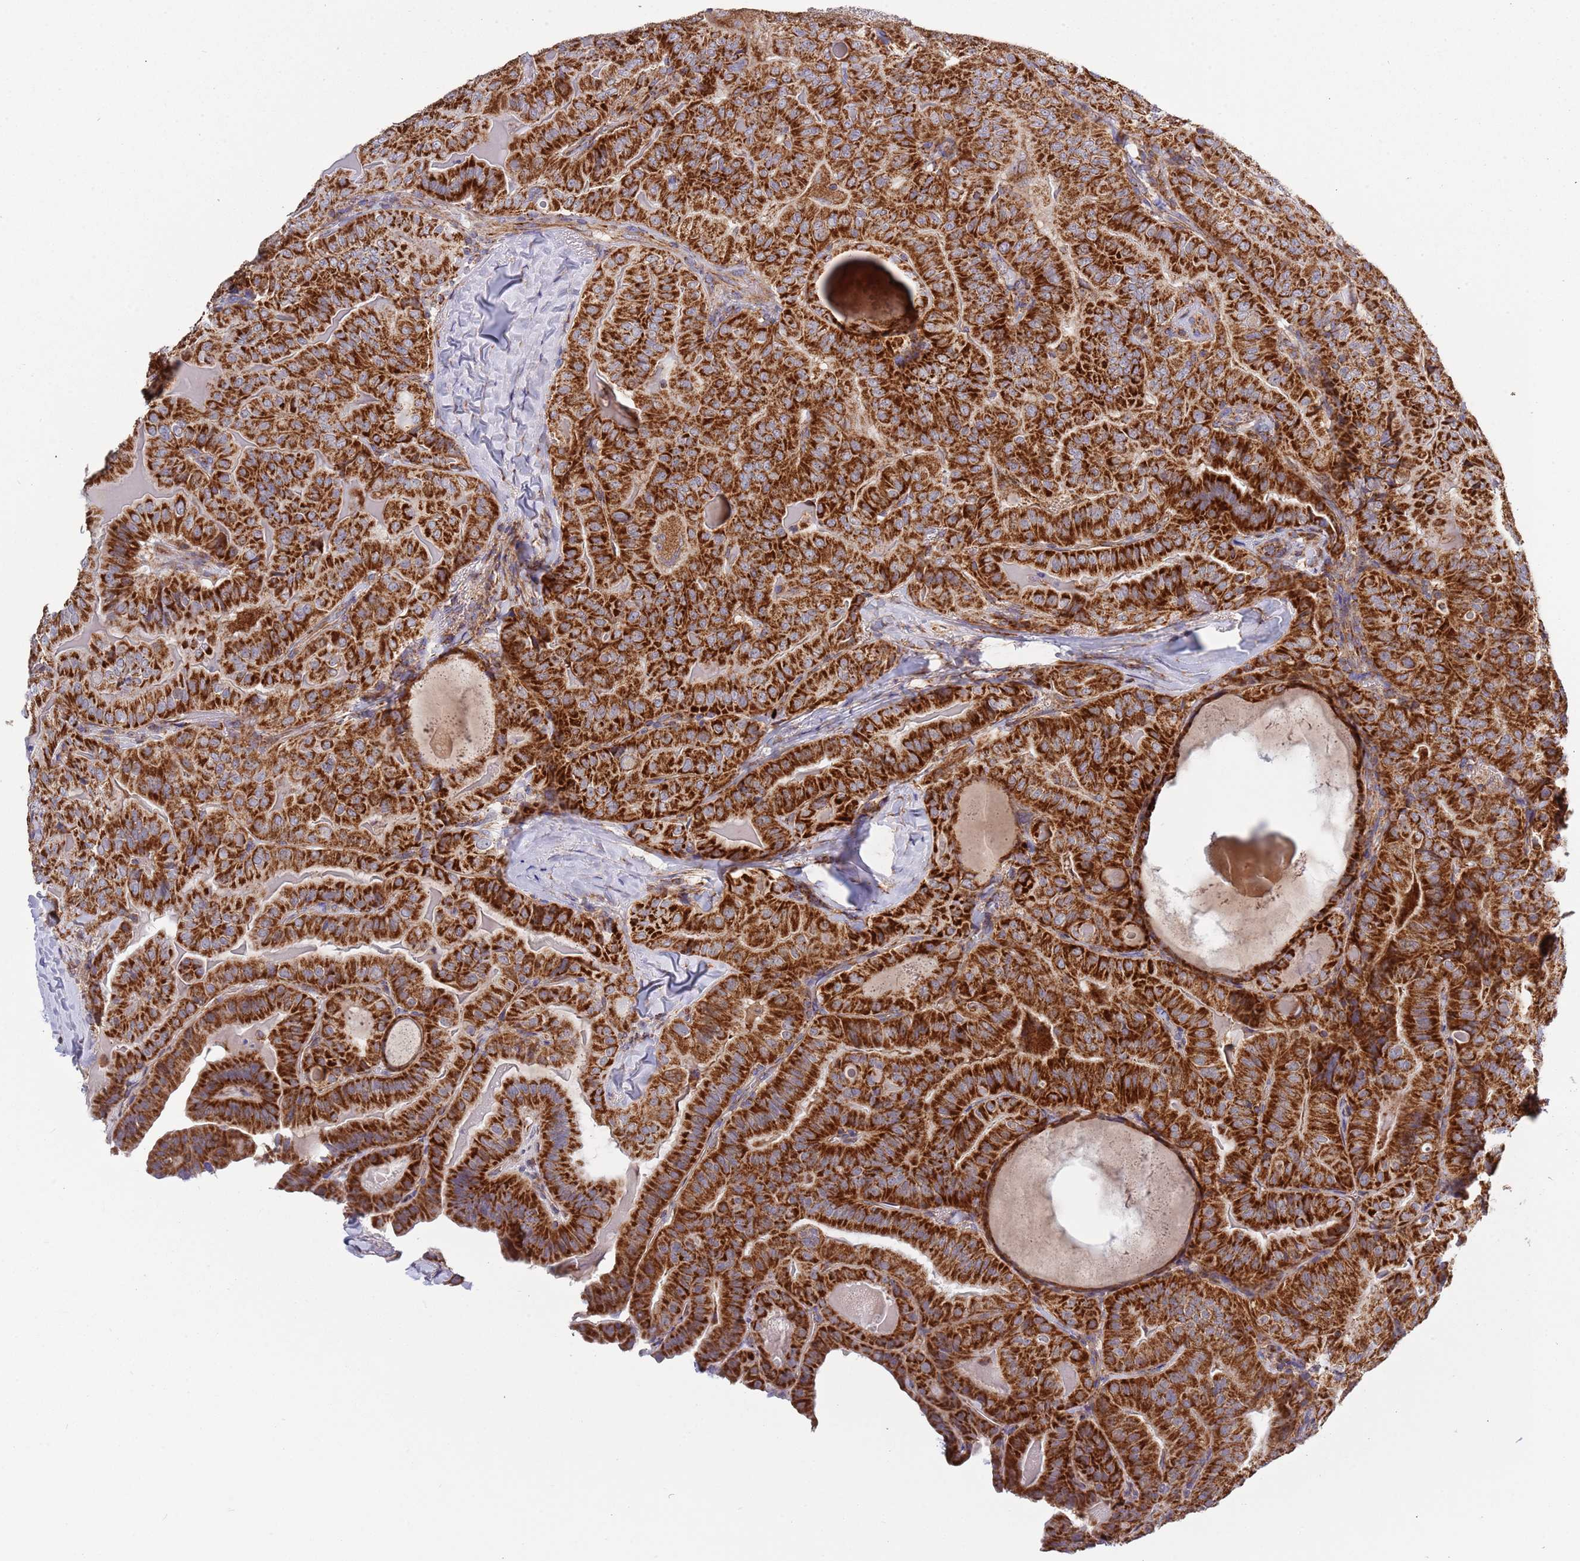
{"staining": {"intensity": "strong", "quantity": ">75%", "location": "cytoplasmic/membranous"}, "tissue": "thyroid cancer", "cell_type": "Tumor cells", "image_type": "cancer", "snomed": [{"axis": "morphology", "description": "Papillary adenocarcinoma, NOS"}, {"axis": "topography", "description": "Thyroid gland"}], "caption": "A brown stain highlights strong cytoplasmic/membranous expression of a protein in thyroid cancer tumor cells. (DAB (3,3'-diaminobenzidine) = brown stain, brightfield microscopy at high magnification).", "gene": "IRS4", "patient": {"sex": "female", "age": 68}}